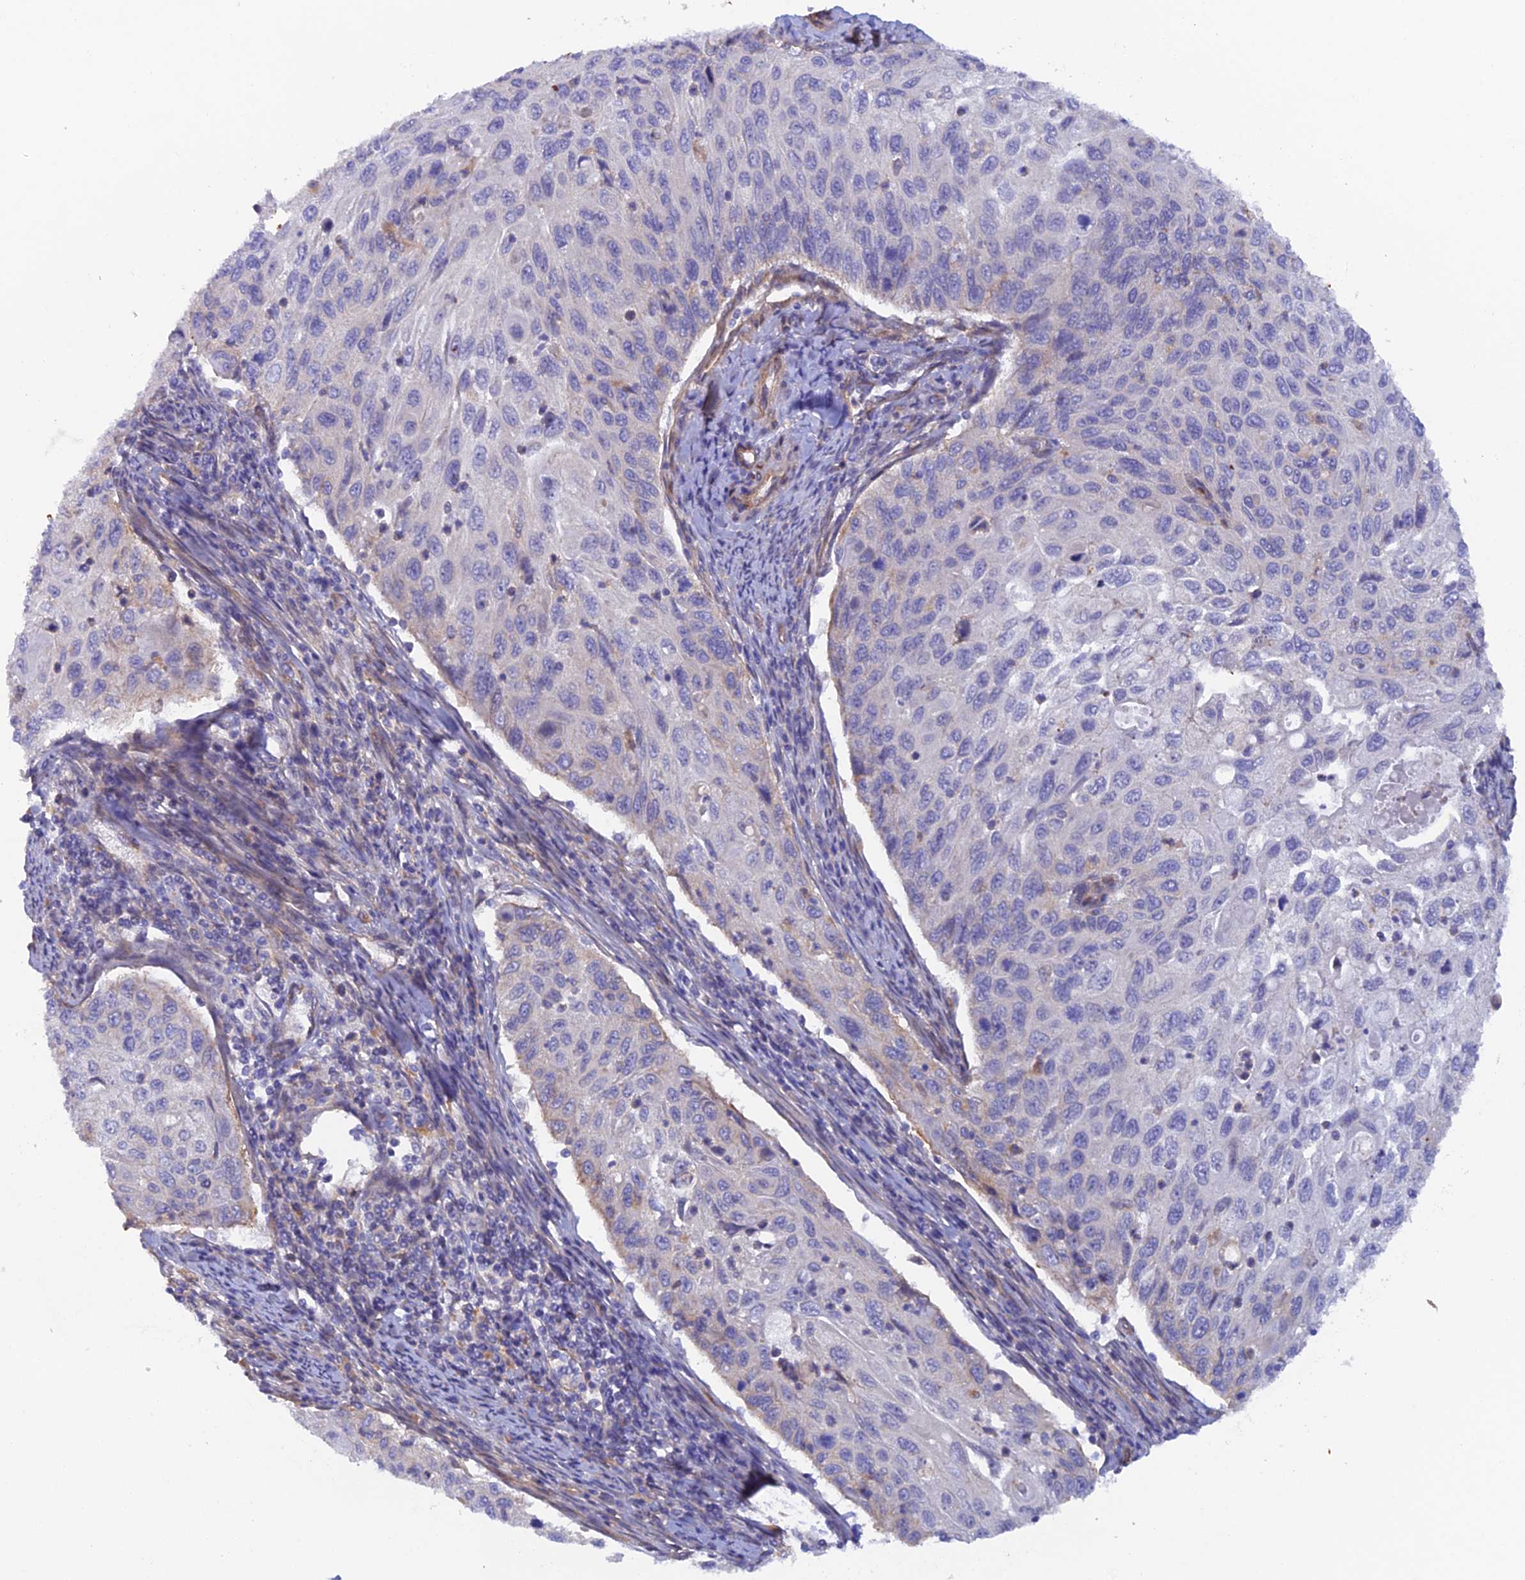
{"staining": {"intensity": "negative", "quantity": "none", "location": "none"}, "tissue": "cervical cancer", "cell_type": "Tumor cells", "image_type": "cancer", "snomed": [{"axis": "morphology", "description": "Squamous cell carcinoma, NOS"}, {"axis": "topography", "description": "Cervix"}], "caption": "There is no significant staining in tumor cells of cervical squamous cell carcinoma. (DAB immunohistochemistry (IHC) visualized using brightfield microscopy, high magnification).", "gene": "FZR1", "patient": {"sex": "female", "age": 70}}